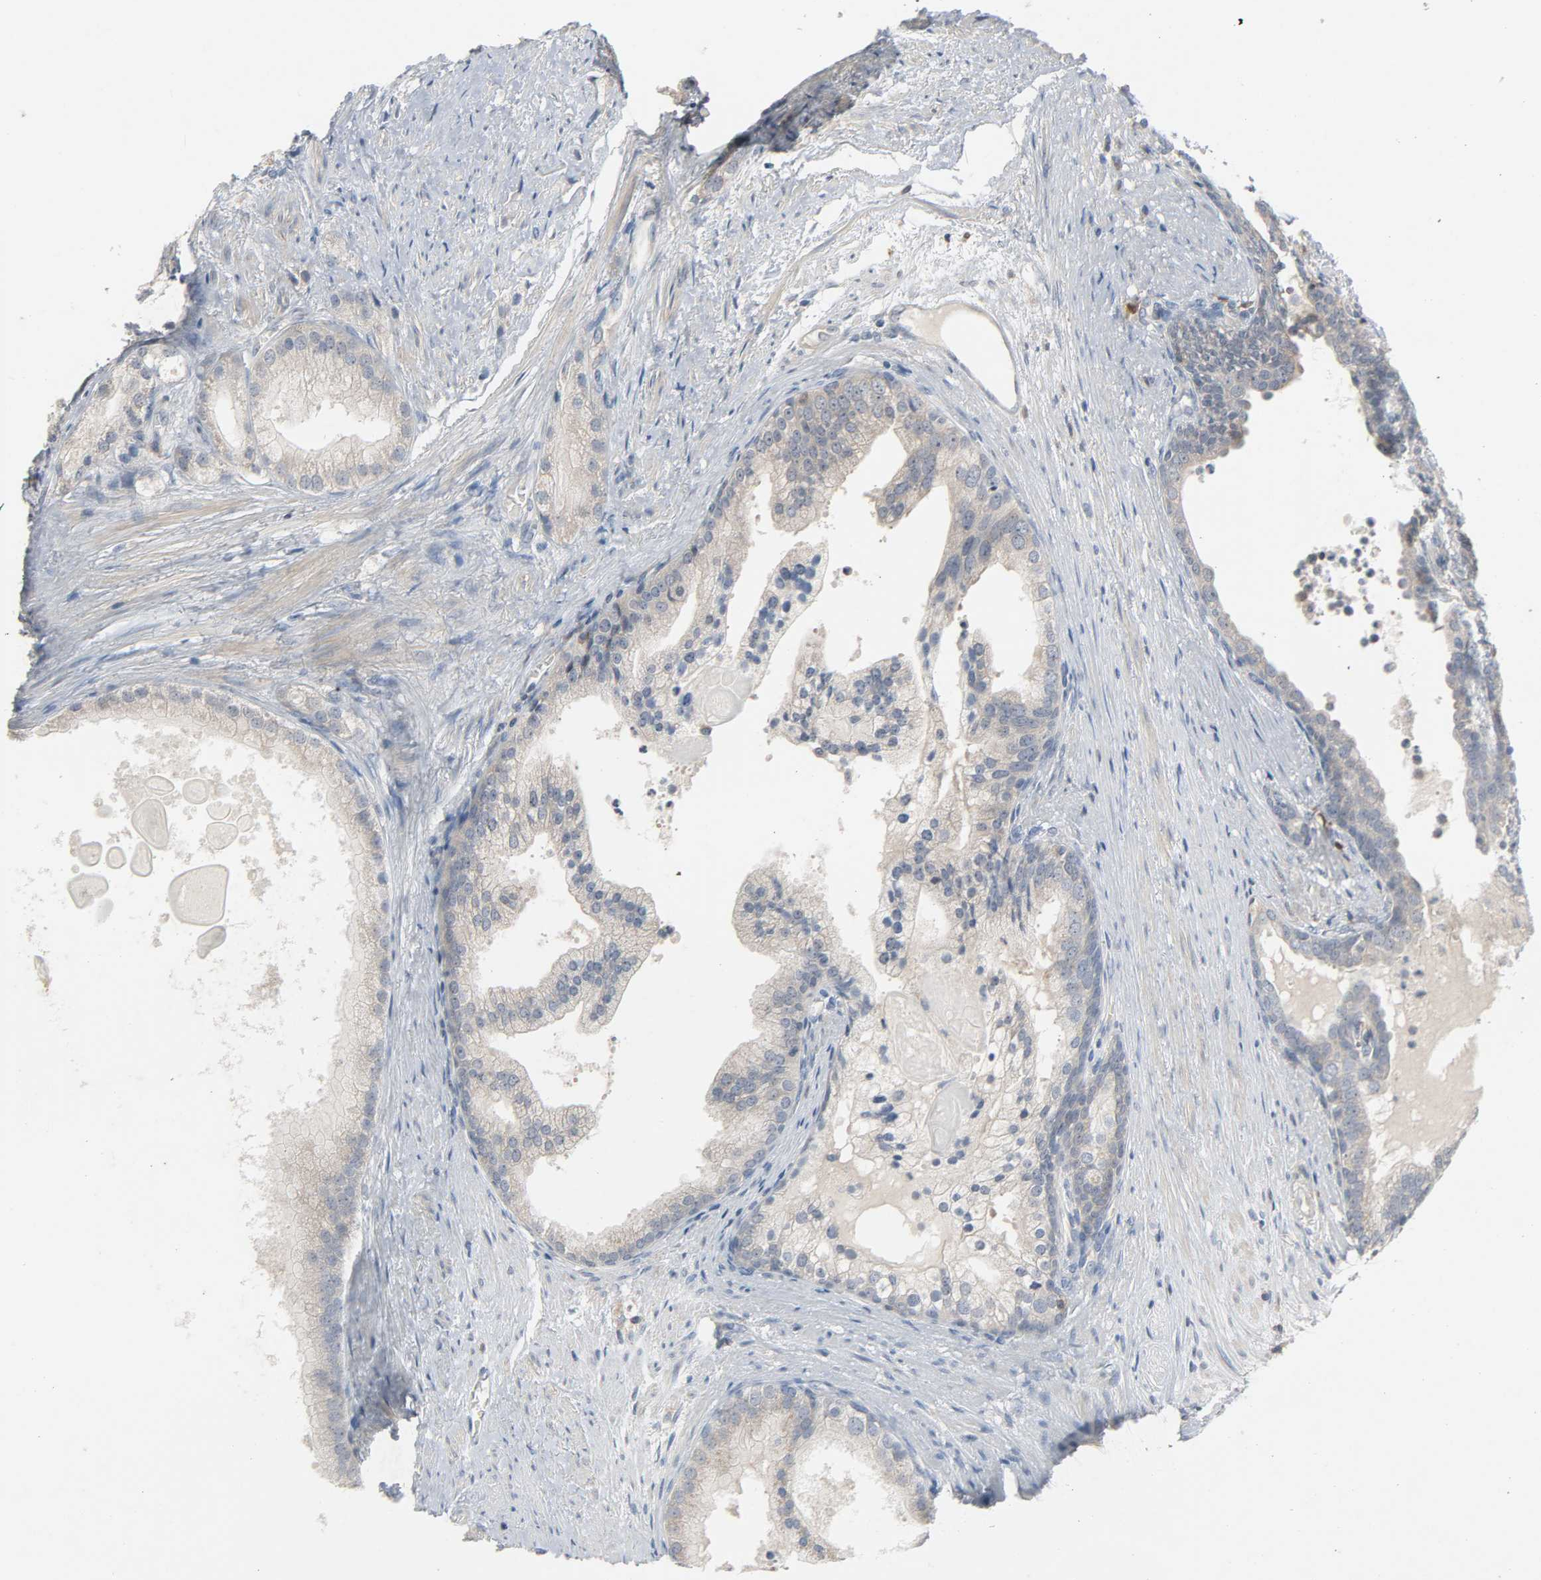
{"staining": {"intensity": "weak", "quantity": "<25%", "location": "cytoplasmic/membranous"}, "tissue": "prostate cancer", "cell_type": "Tumor cells", "image_type": "cancer", "snomed": [{"axis": "morphology", "description": "Adenocarcinoma, Low grade"}, {"axis": "topography", "description": "Prostate"}], "caption": "DAB (3,3'-diaminobenzidine) immunohistochemical staining of human prostate cancer displays no significant expression in tumor cells. (Stains: DAB immunohistochemistry (IHC) with hematoxylin counter stain, Microscopy: brightfield microscopy at high magnification).", "gene": "CD4", "patient": {"sex": "male", "age": 69}}